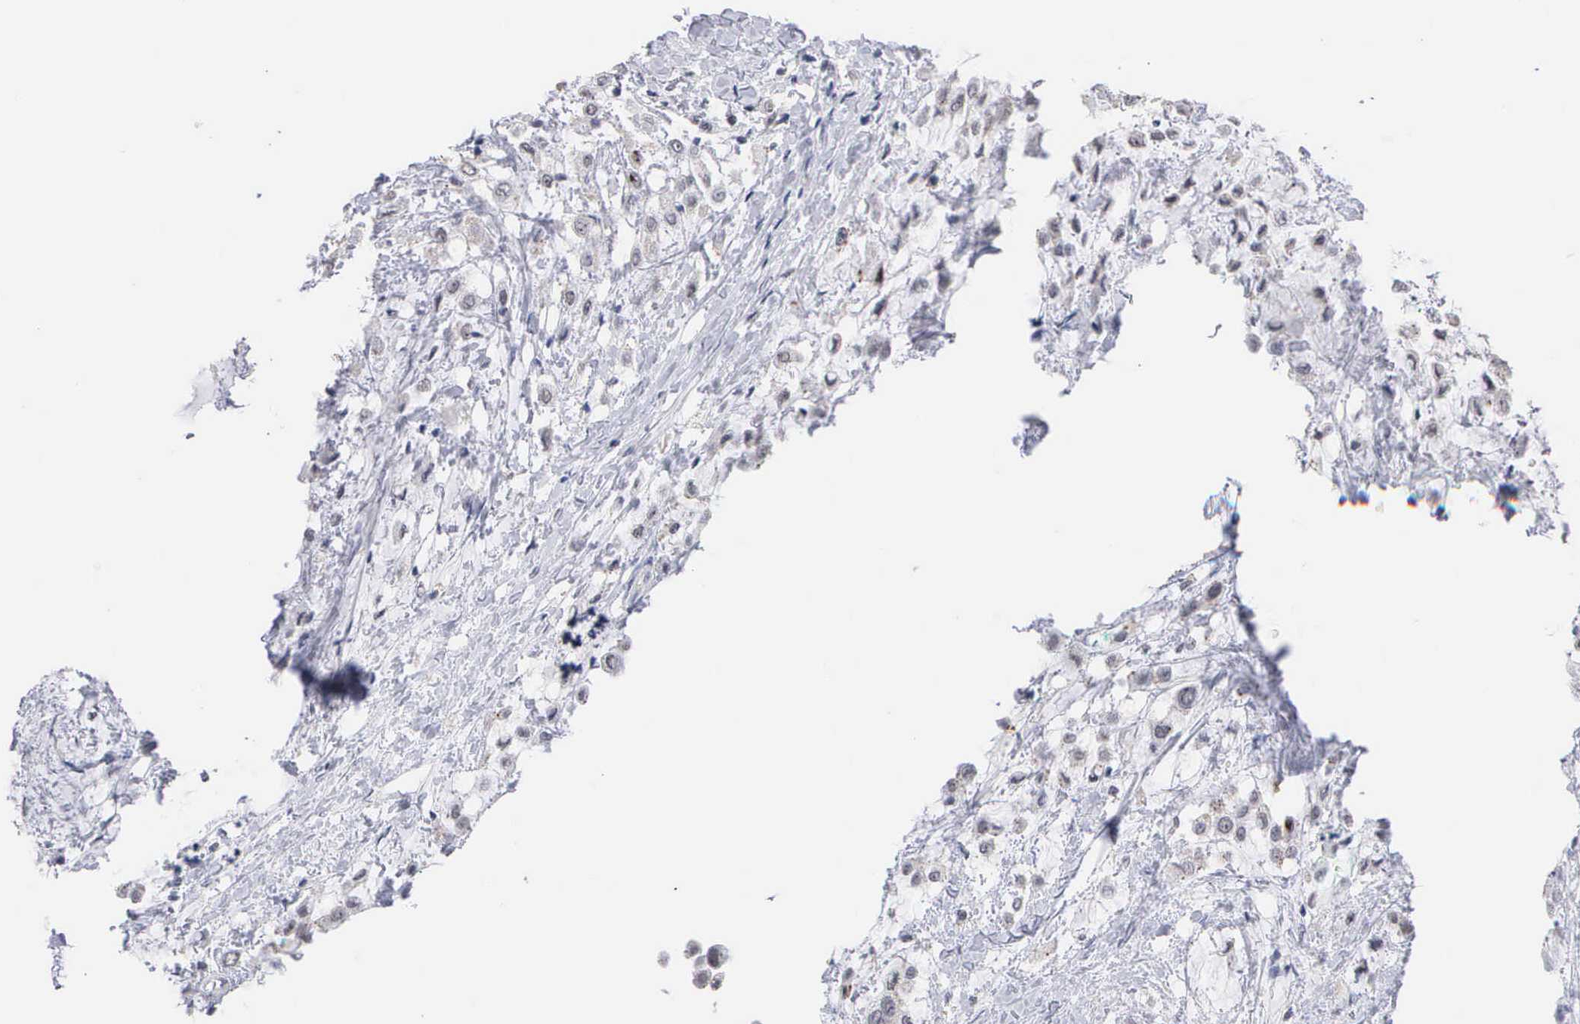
{"staining": {"intensity": "negative", "quantity": "none", "location": "none"}, "tissue": "breast cancer", "cell_type": "Tumor cells", "image_type": "cancer", "snomed": [{"axis": "morphology", "description": "Lobular carcinoma"}, {"axis": "topography", "description": "Breast"}], "caption": "Image shows no protein positivity in tumor cells of lobular carcinoma (breast) tissue.", "gene": "KDM6A", "patient": {"sex": "female", "age": 85}}